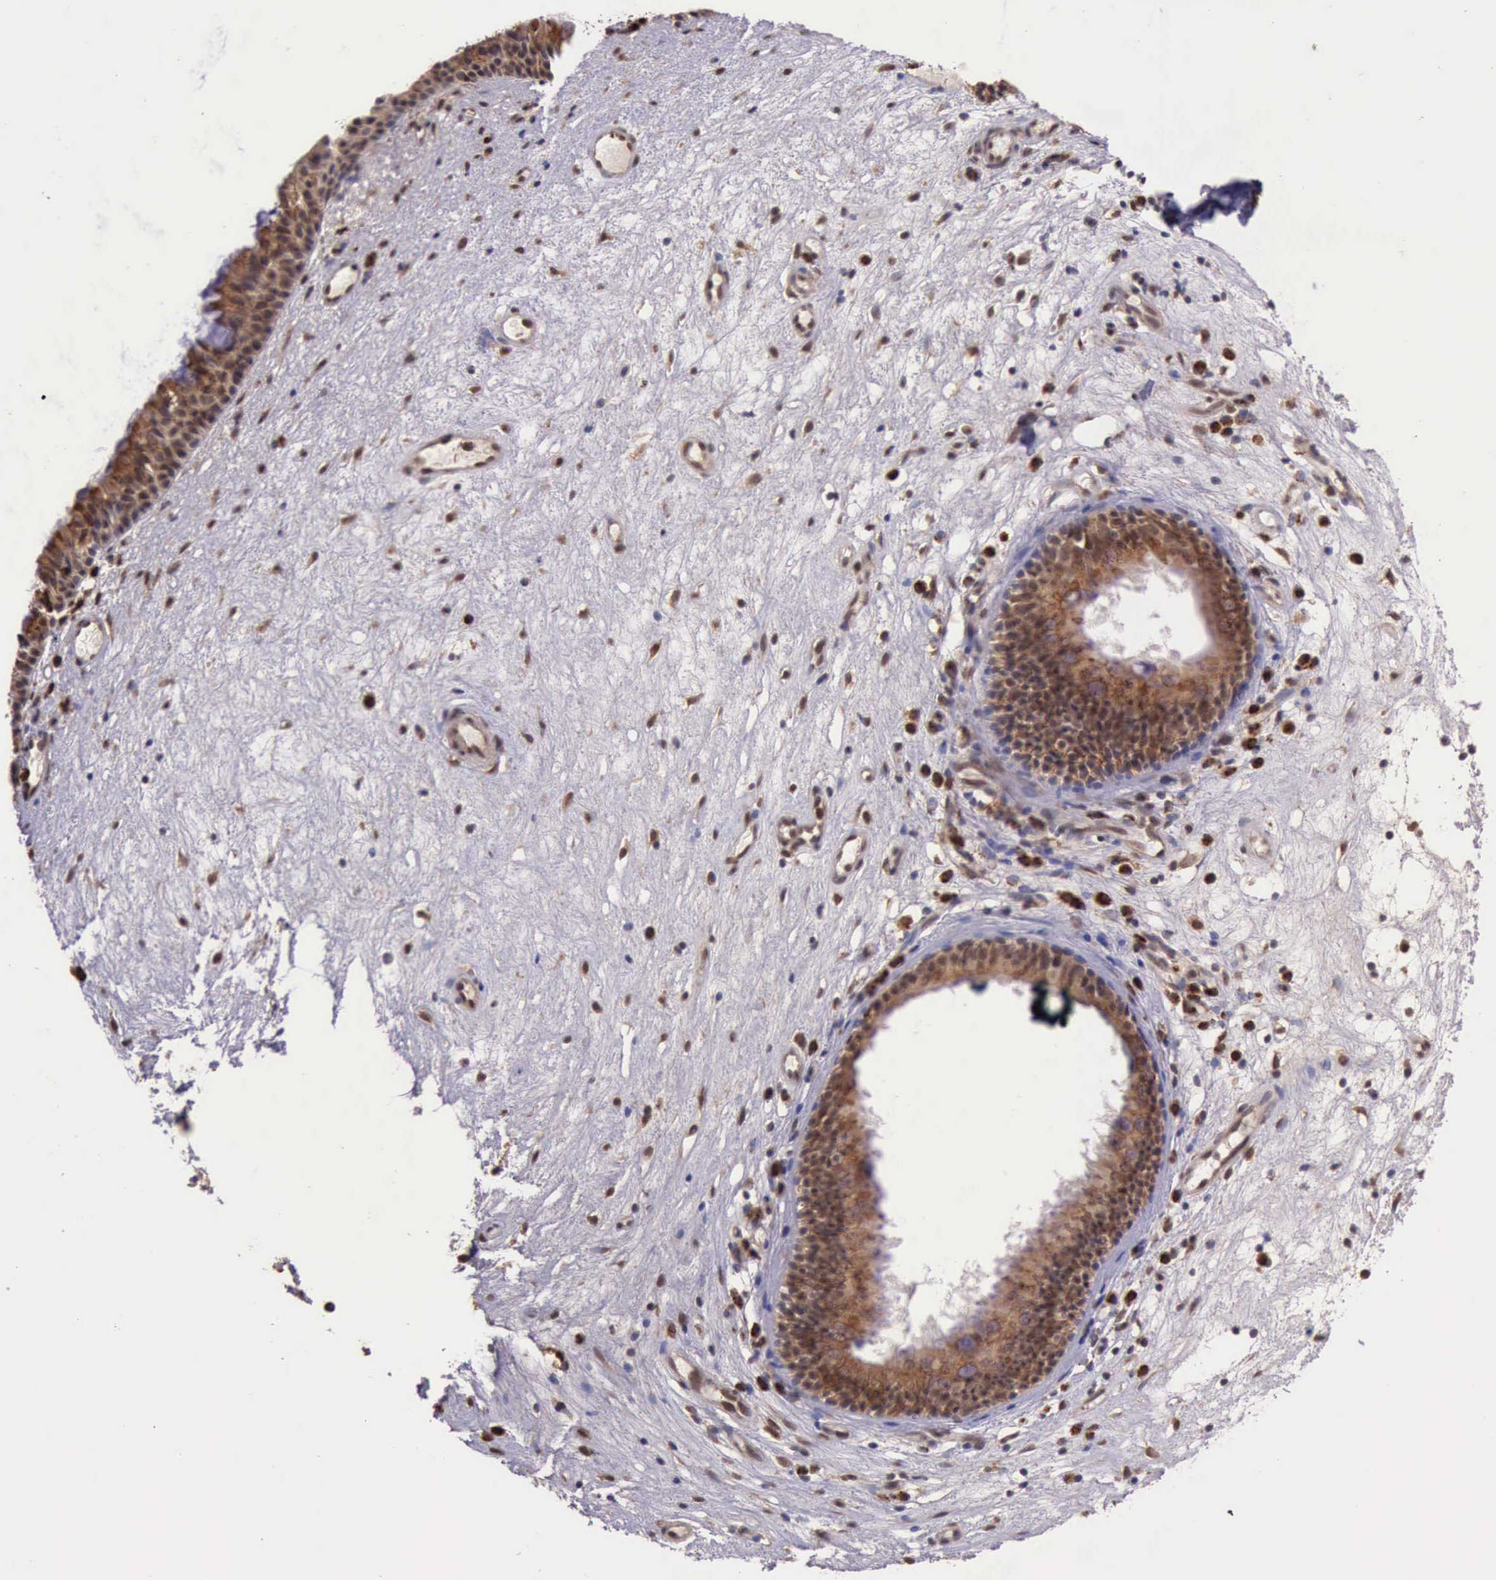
{"staining": {"intensity": "strong", "quantity": ">75%", "location": "cytoplasmic/membranous"}, "tissue": "nasopharynx", "cell_type": "Respiratory epithelial cells", "image_type": "normal", "snomed": [{"axis": "morphology", "description": "Normal tissue, NOS"}, {"axis": "topography", "description": "Nasopharynx"}], "caption": "Immunohistochemical staining of benign human nasopharynx demonstrates high levels of strong cytoplasmic/membranous staining in approximately >75% of respiratory epithelial cells.", "gene": "ARMCX3", "patient": {"sex": "female", "age": 78}}